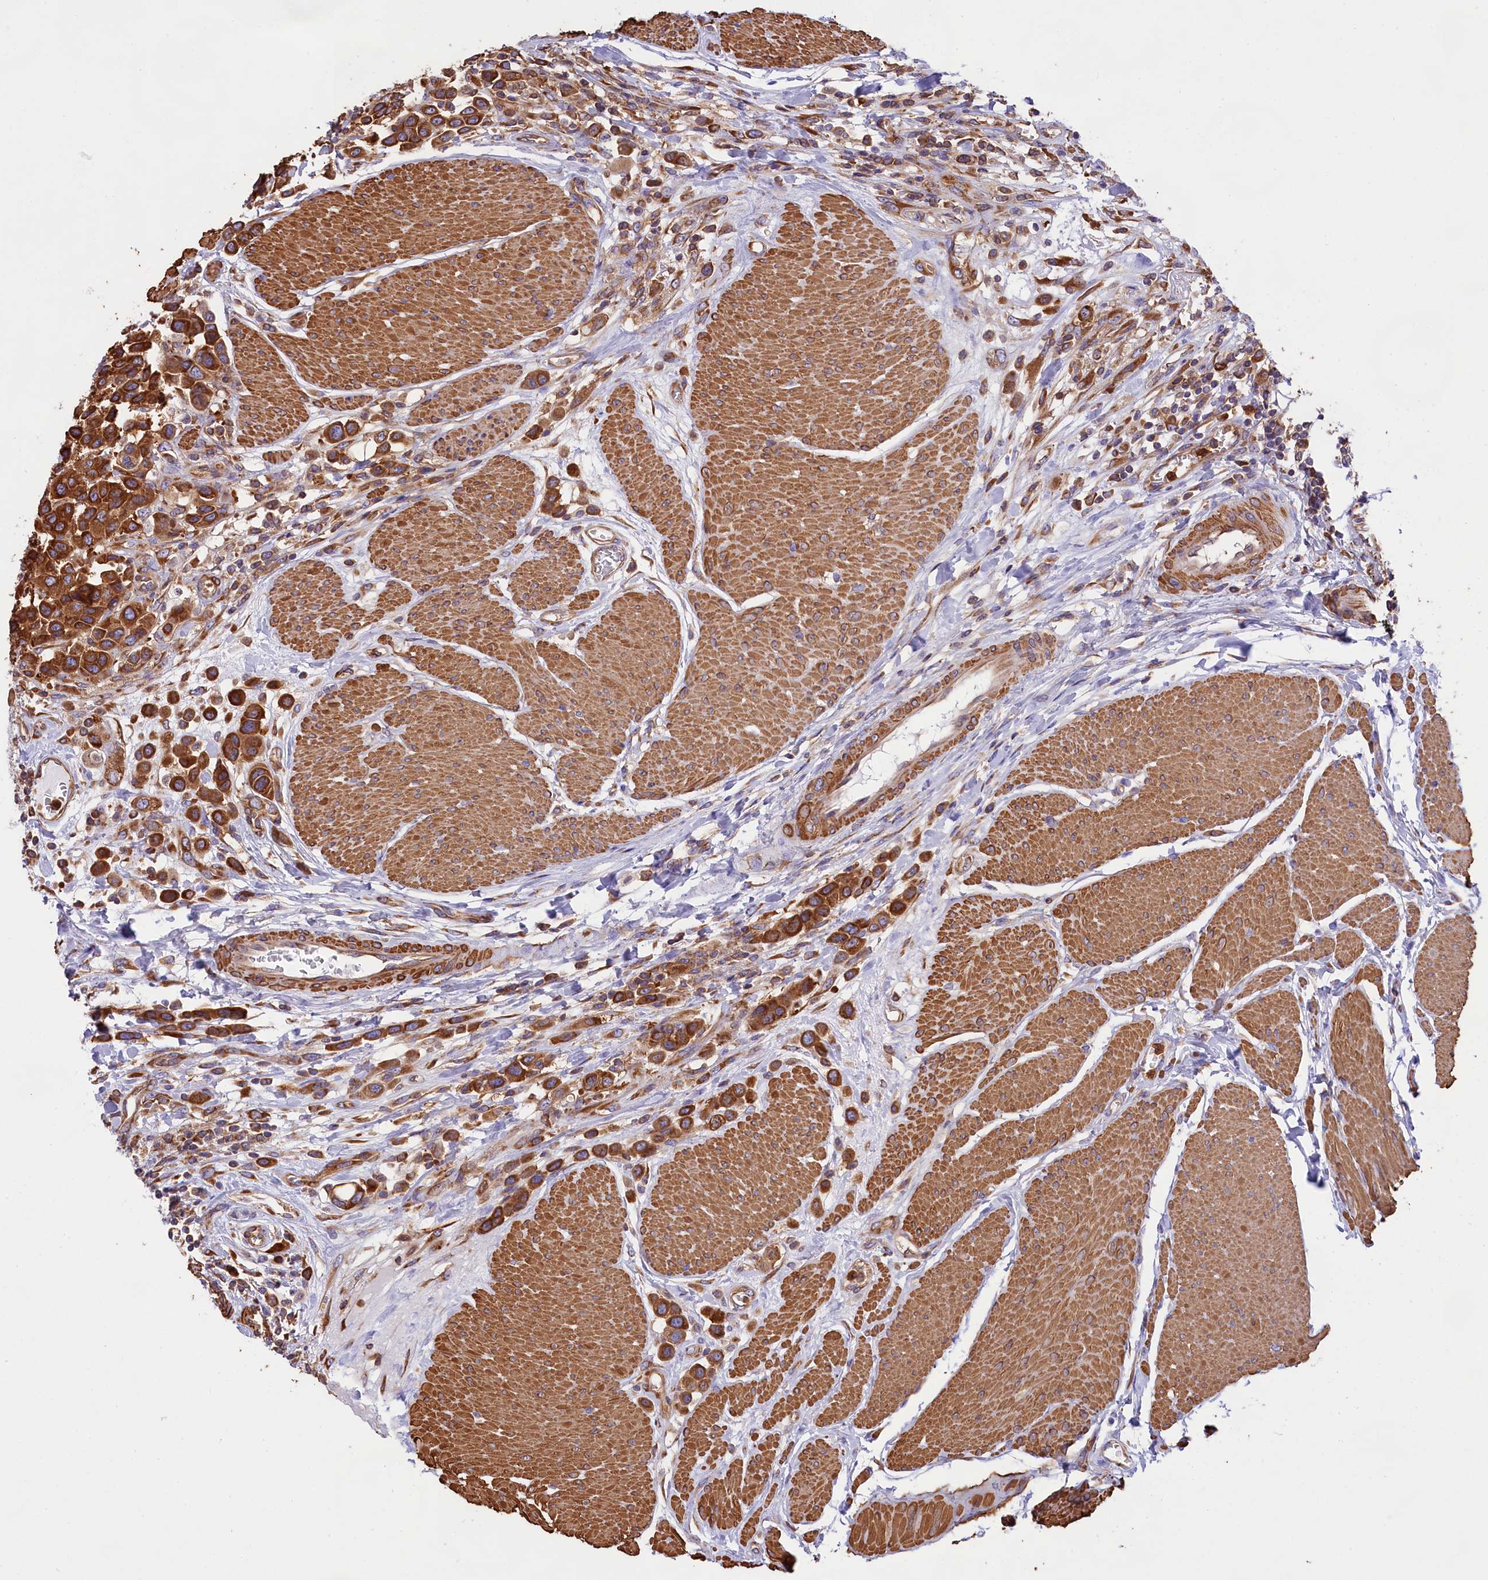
{"staining": {"intensity": "strong", "quantity": ">75%", "location": "cytoplasmic/membranous"}, "tissue": "urothelial cancer", "cell_type": "Tumor cells", "image_type": "cancer", "snomed": [{"axis": "morphology", "description": "Urothelial carcinoma, High grade"}, {"axis": "topography", "description": "Urinary bladder"}], "caption": "DAB immunohistochemical staining of human urothelial cancer reveals strong cytoplasmic/membranous protein staining in approximately >75% of tumor cells.", "gene": "GYS1", "patient": {"sex": "male", "age": 50}}